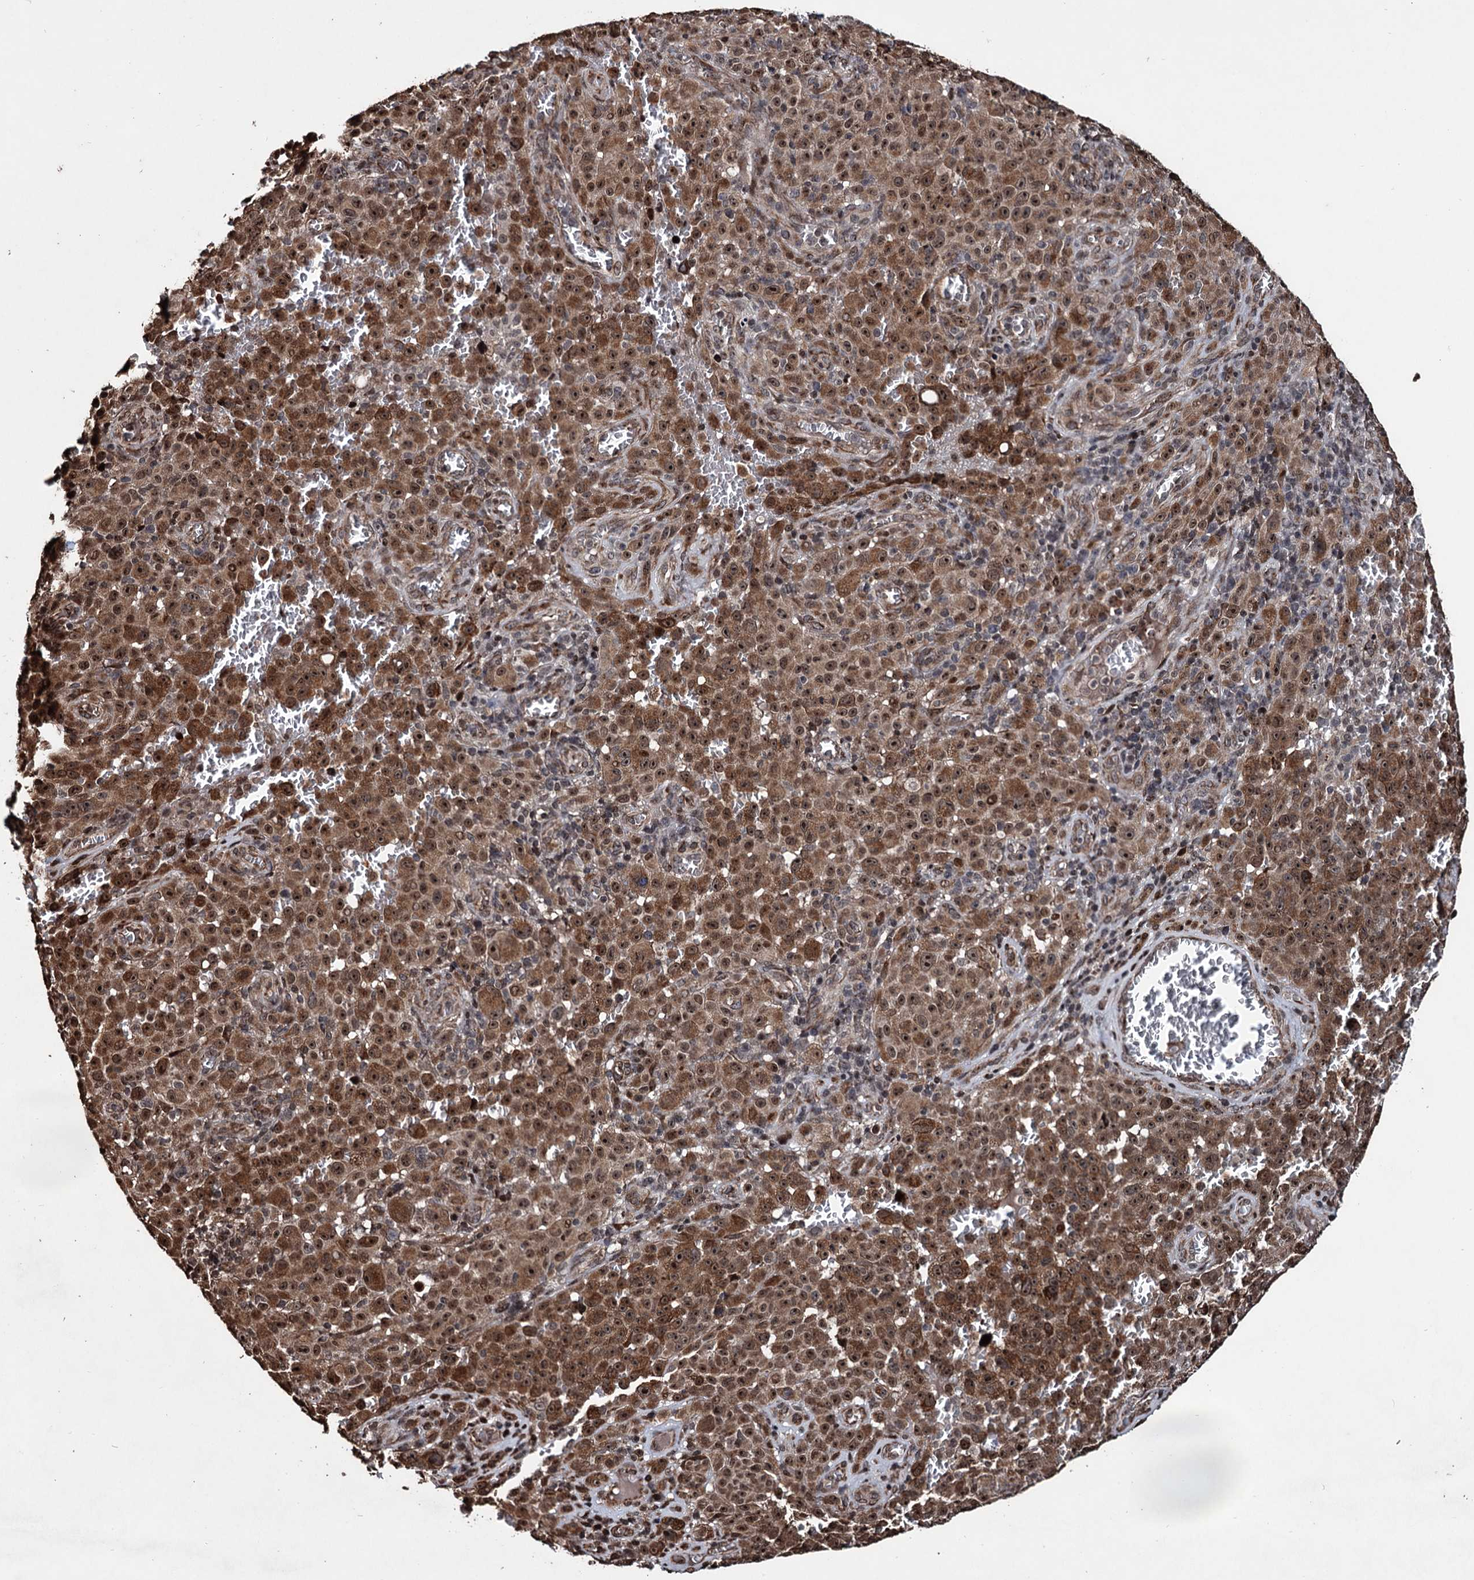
{"staining": {"intensity": "moderate", "quantity": ">75%", "location": "cytoplasmic/membranous,nuclear"}, "tissue": "melanoma", "cell_type": "Tumor cells", "image_type": "cancer", "snomed": [{"axis": "morphology", "description": "Malignant melanoma, NOS"}, {"axis": "topography", "description": "Skin"}], "caption": "The image exhibits staining of melanoma, revealing moderate cytoplasmic/membranous and nuclear protein staining (brown color) within tumor cells. (Stains: DAB (3,3'-diaminobenzidine) in brown, nuclei in blue, Microscopy: brightfield microscopy at high magnification).", "gene": "EYA4", "patient": {"sex": "female", "age": 82}}